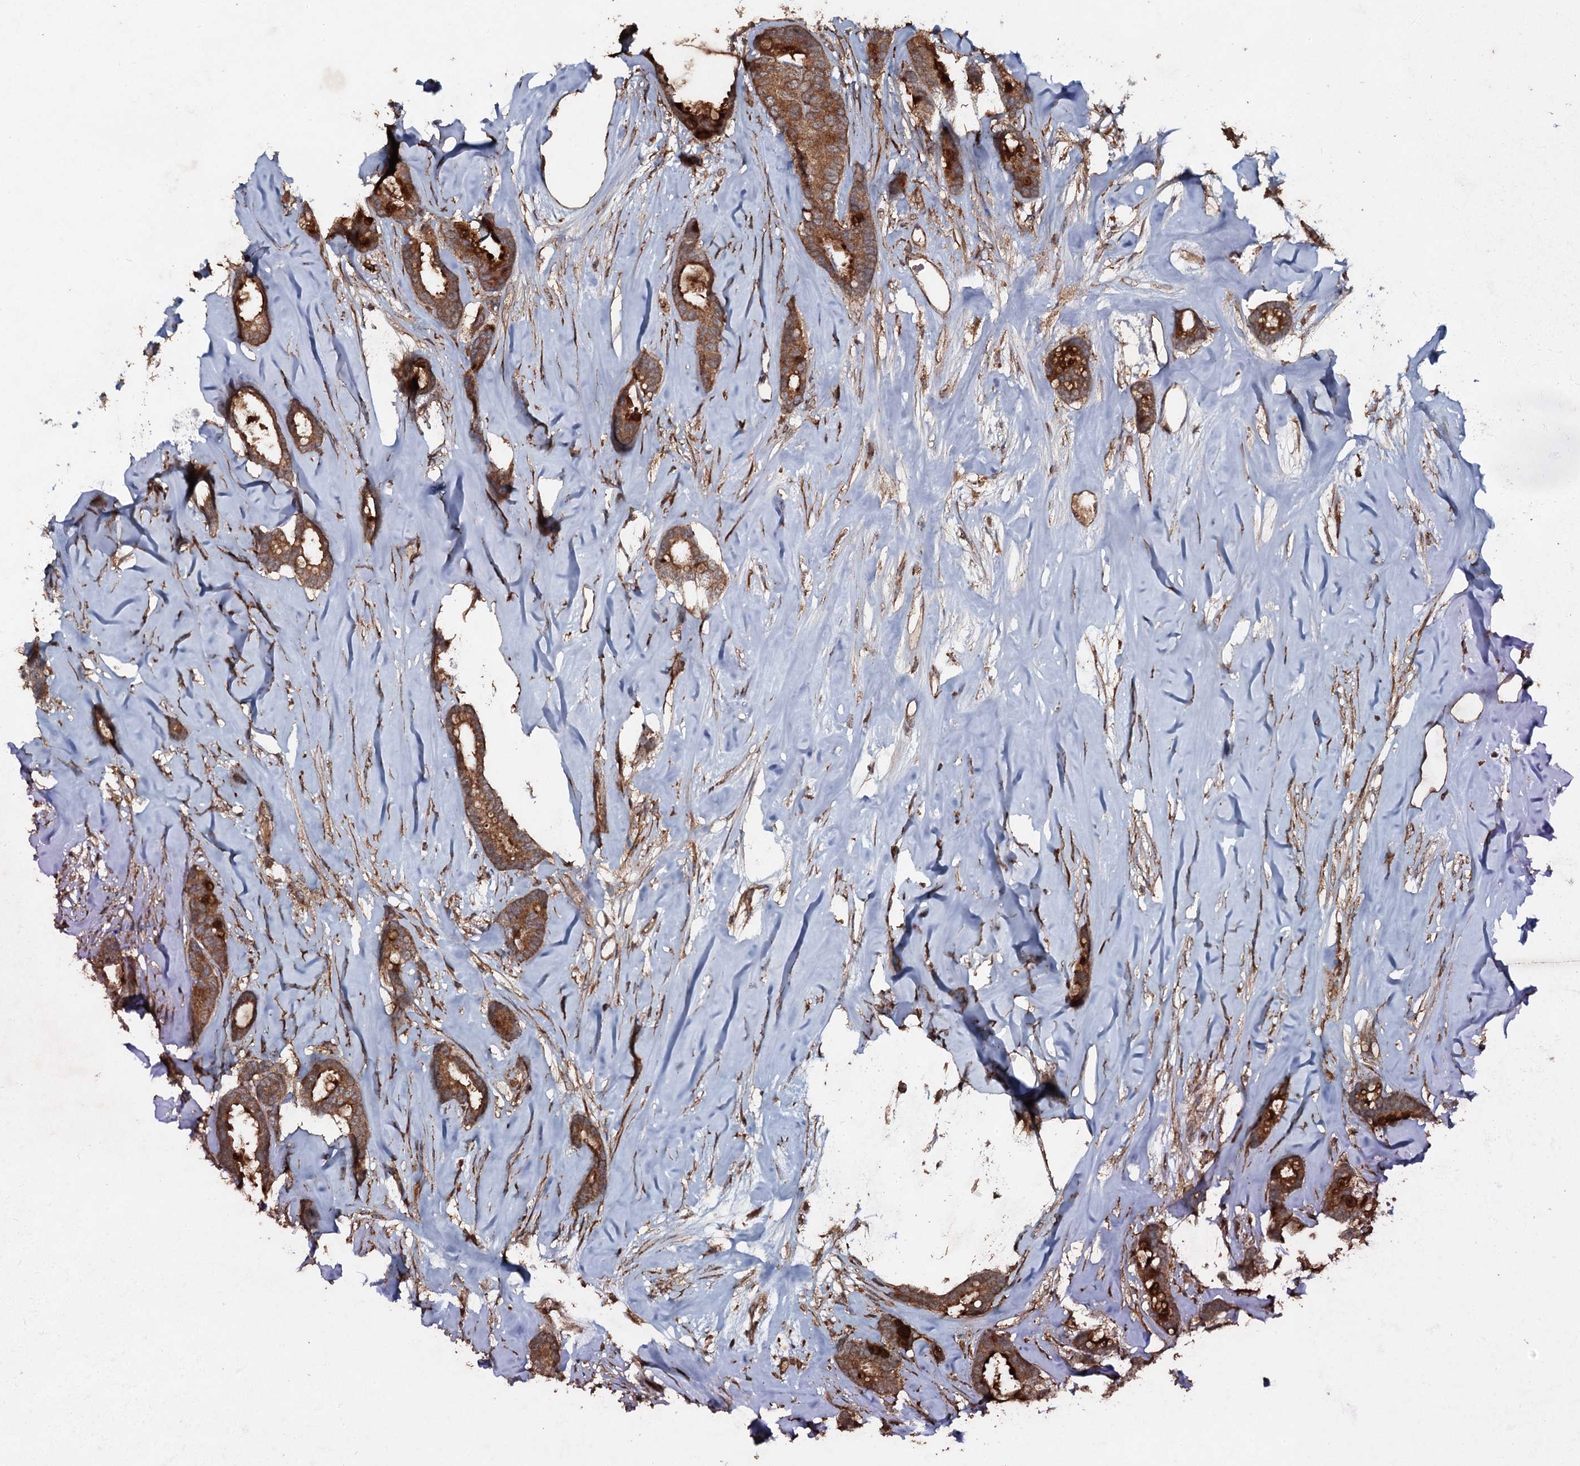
{"staining": {"intensity": "moderate", "quantity": ">75%", "location": "cytoplasmic/membranous"}, "tissue": "breast cancer", "cell_type": "Tumor cells", "image_type": "cancer", "snomed": [{"axis": "morphology", "description": "Duct carcinoma"}, {"axis": "topography", "description": "Breast"}], "caption": "Human breast infiltrating ductal carcinoma stained with a protein marker reveals moderate staining in tumor cells.", "gene": "ADGRG3", "patient": {"sex": "female", "age": 87}}